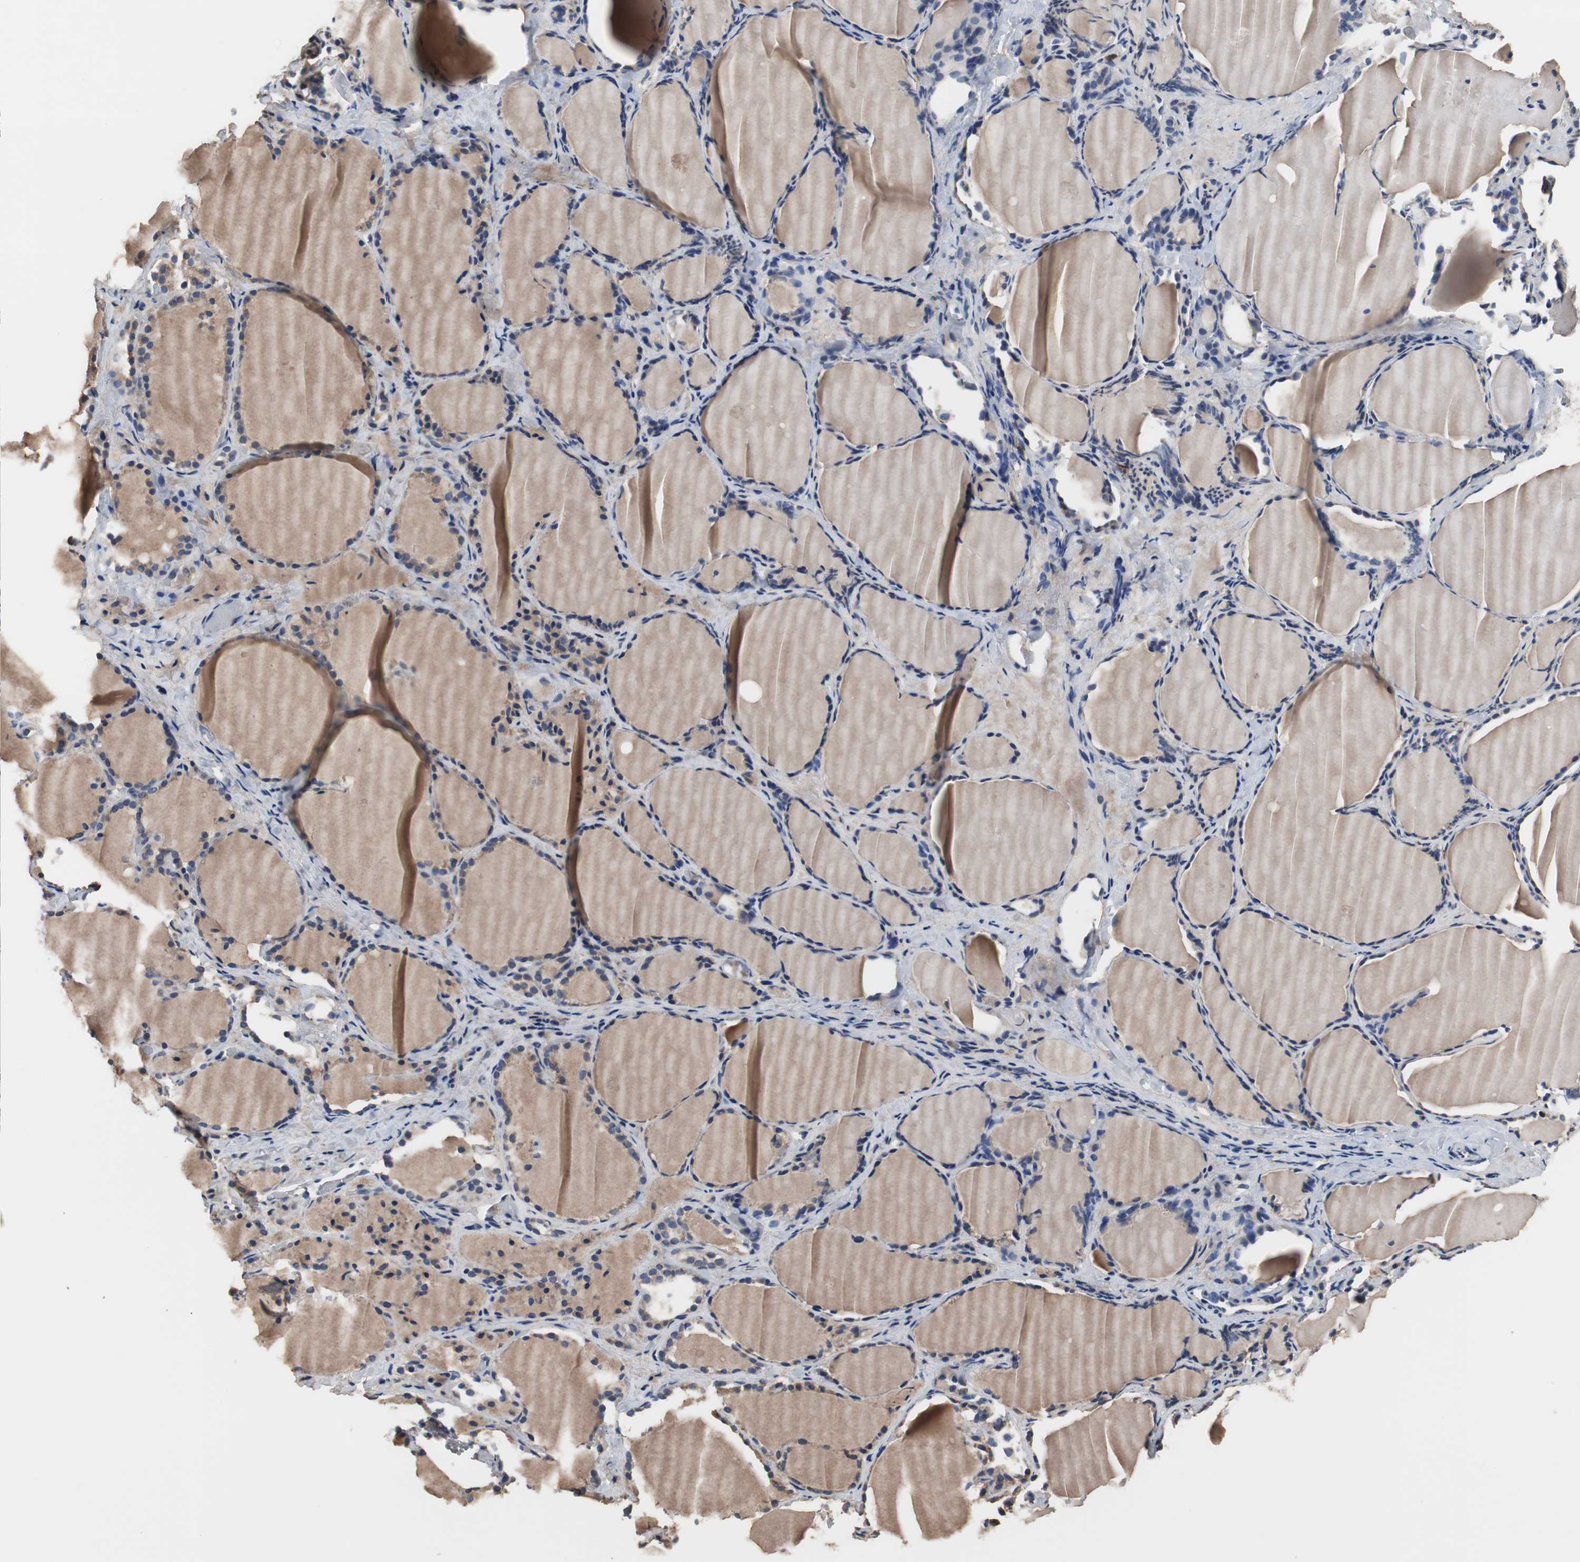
{"staining": {"intensity": "negative", "quantity": "none", "location": "none"}, "tissue": "thyroid gland", "cell_type": "Glandular cells", "image_type": "normal", "snomed": [{"axis": "morphology", "description": "Normal tissue, NOS"}, {"axis": "morphology", "description": "Papillary adenocarcinoma, NOS"}, {"axis": "topography", "description": "Thyroid gland"}], "caption": "DAB (3,3'-diaminobenzidine) immunohistochemical staining of benign human thyroid gland exhibits no significant staining in glandular cells.", "gene": "SCIMP", "patient": {"sex": "female", "age": 30}}